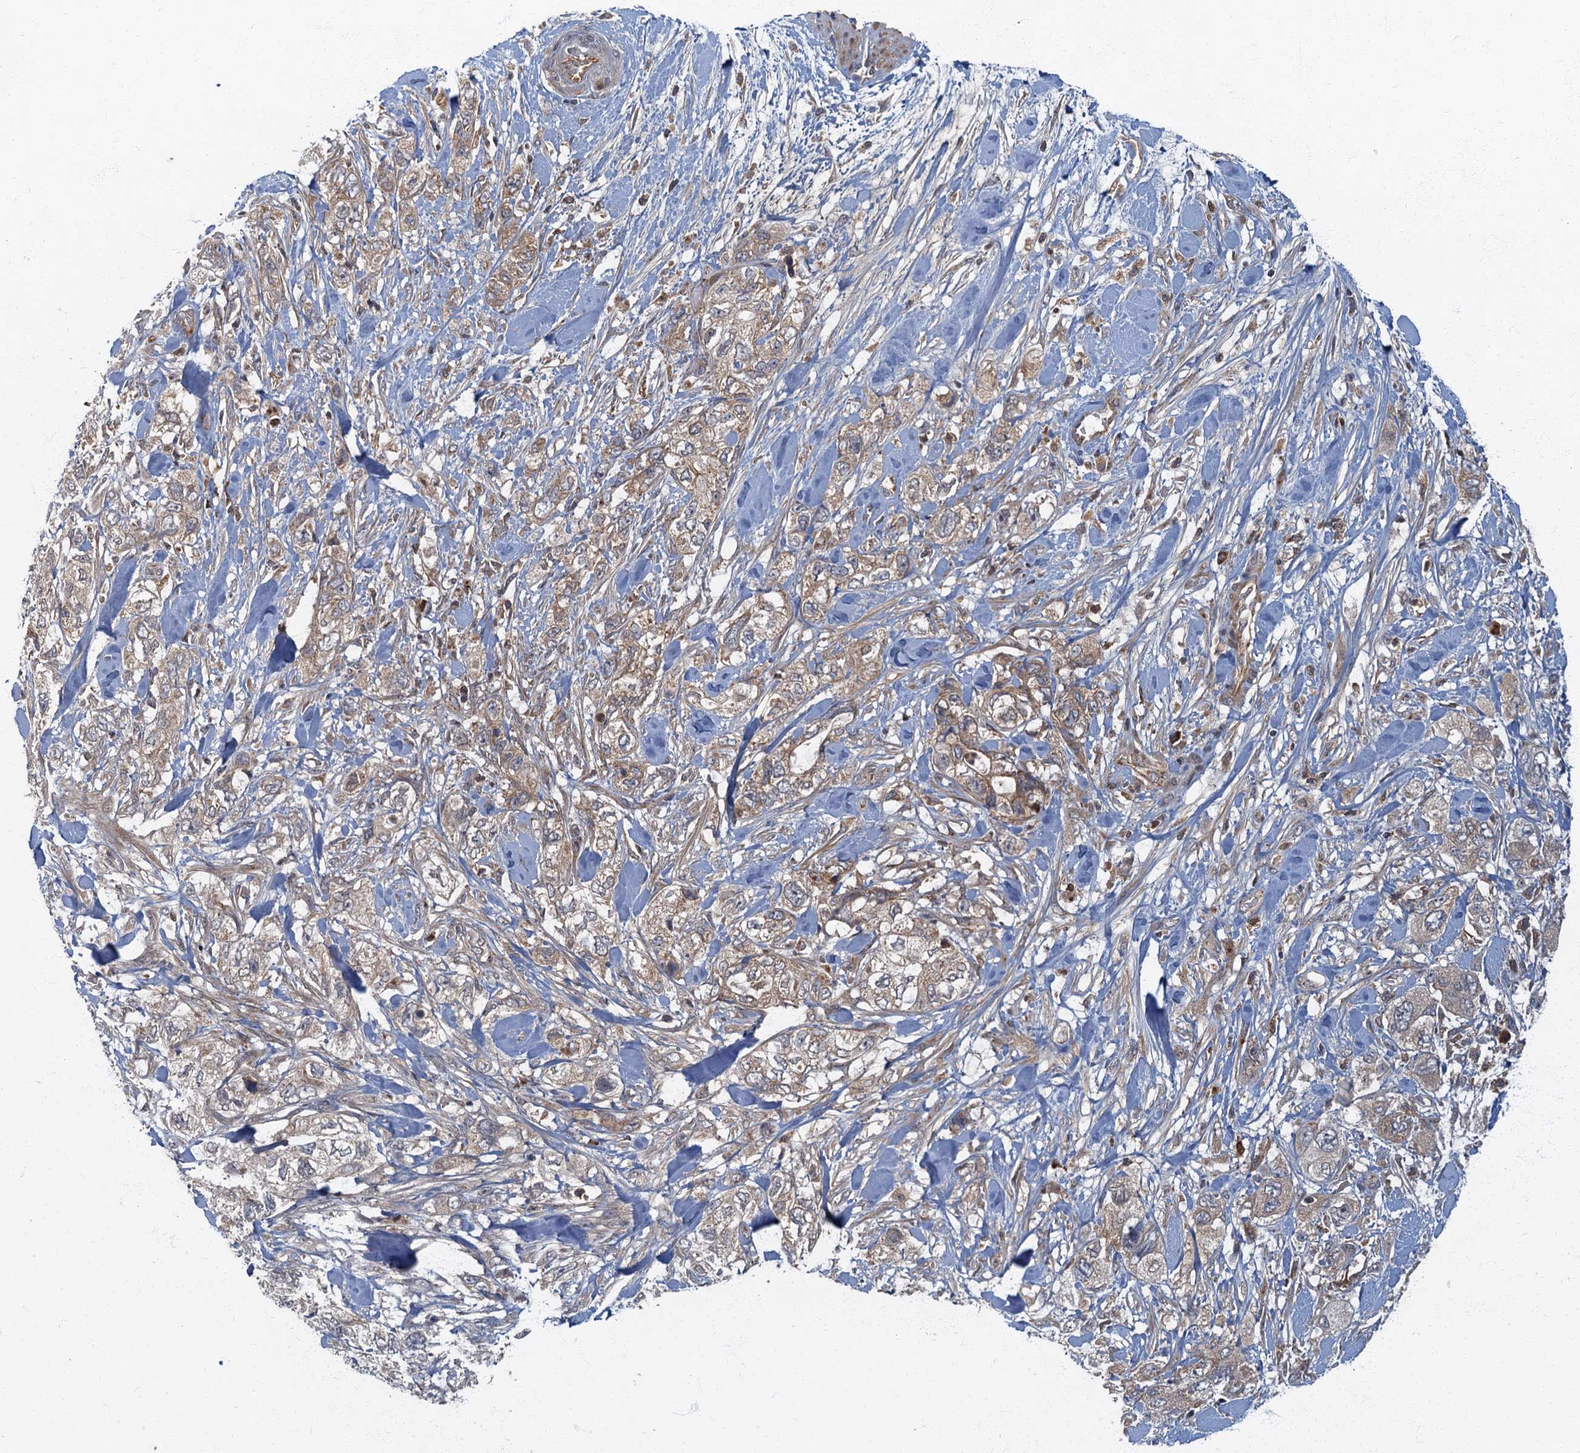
{"staining": {"intensity": "weak", "quantity": ">75%", "location": "cytoplasmic/membranous"}, "tissue": "pancreatic cancer", "cell_type": "Tumor cells", "image_type": "cancer", "snomed": [{"axis": "morphology", "description": "Adenocarcinoma, NOS"}, {"axis": "topography", "description": "Pancreas"}], "caption": "The micrograph shows staining of adenocarcinoma (pancreatic), revealing weak cytoplasmic/membranous protein positivity (brown color) within tumor cells. The staining was performed using DAB to visualize the protein expression in brown, while the nuclei were stained in blue with hematoxylin (Magnification: 20x).", "gene": "SLC11A2", "patient": {"sex": "female", "age": 73}}